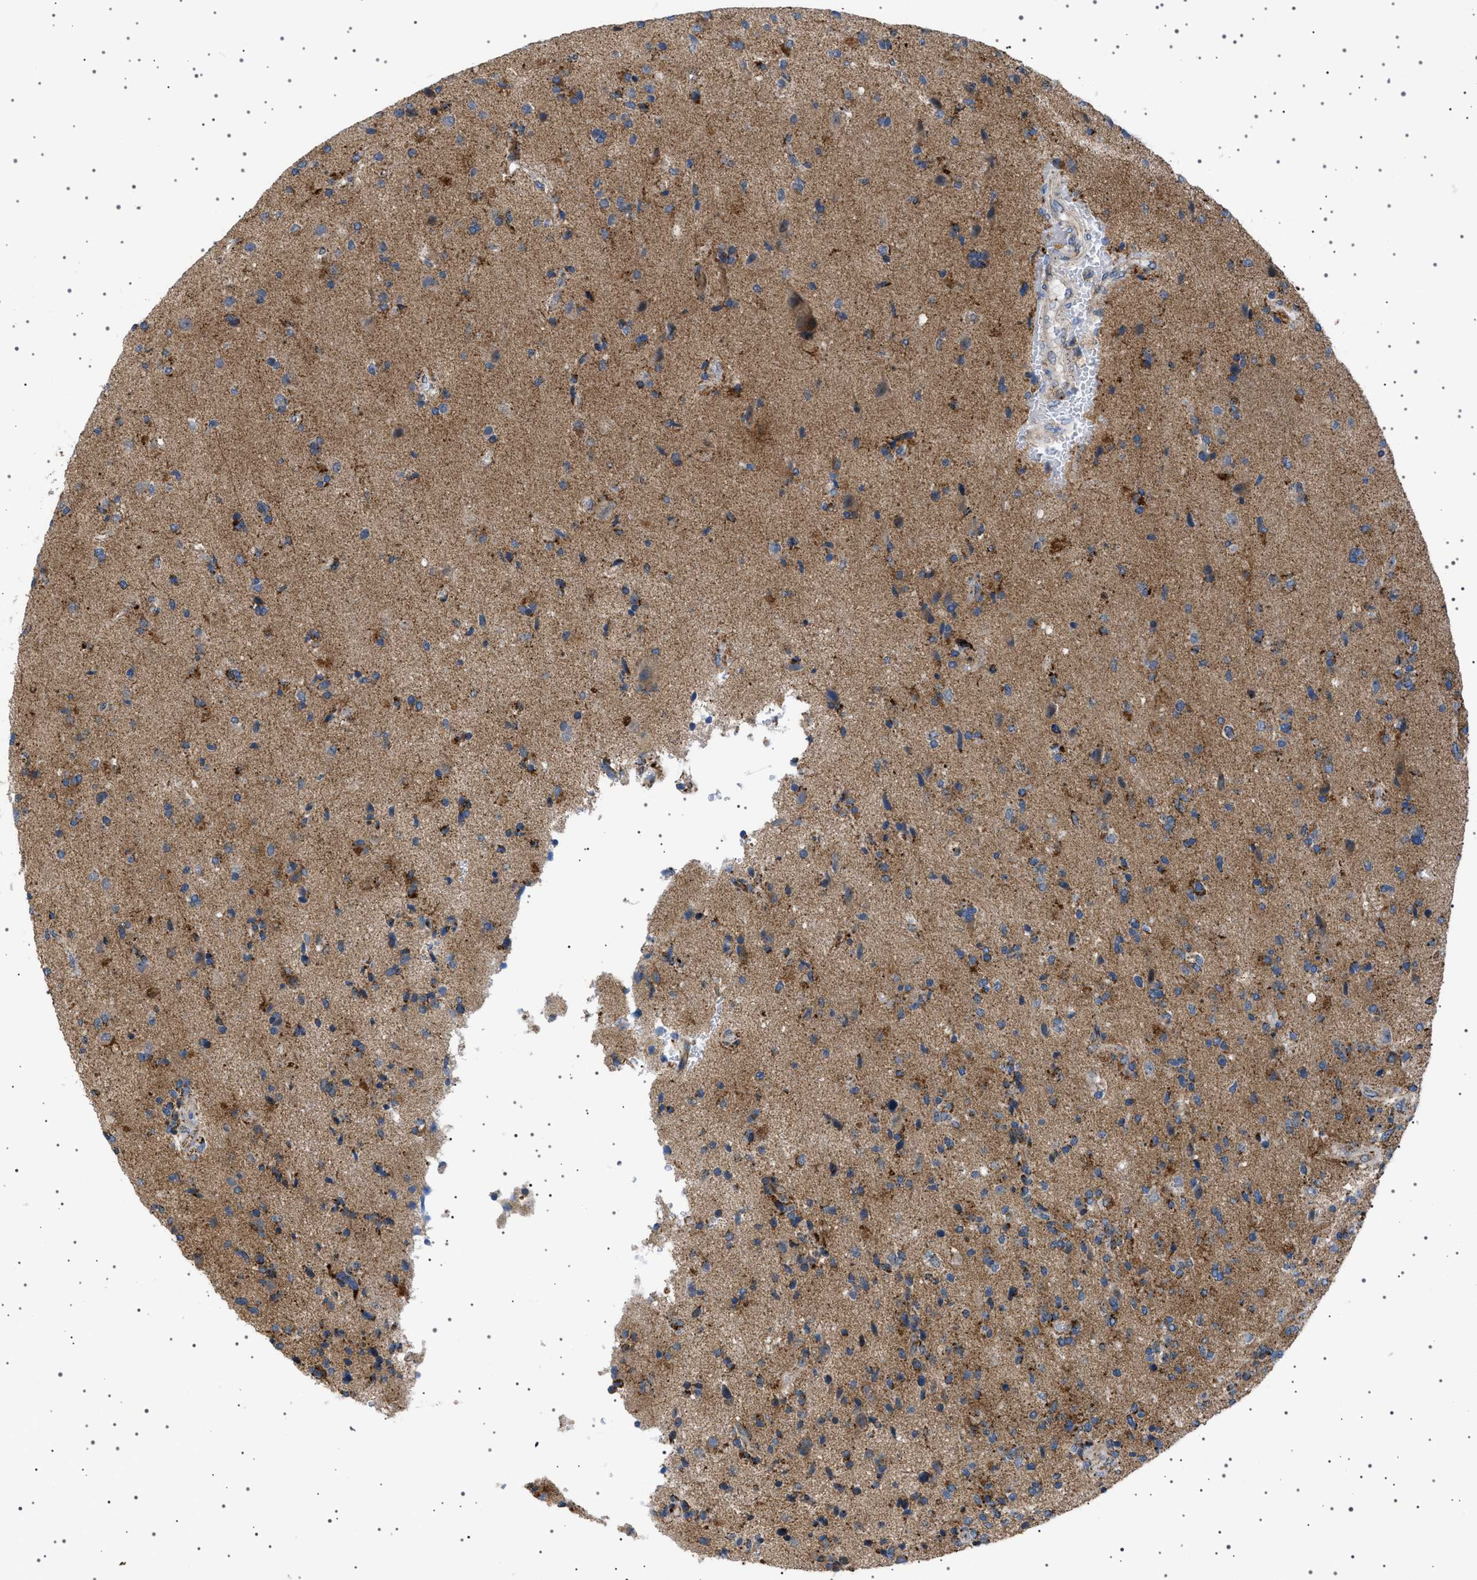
{"staining": {"intensity": "strong", "quantity": "25%-75%", "location": "cytoplasmic/membranous"}, "tissue": "glioma", "cell_type": "Tumor cells", "image_type": "cancer", "snomed": [{"axis": "morphology", "description": "Glioma, malignant, High grade"}, {"axis": "topography", "description": "Brain"}], "caption": "Glioma stained with DAB IHC shows high levels of strong cytoplasmic/membranous positivity in approximately 25%-75% of tumor cells. (DAB IHC, brown staining for protein, blue staining for nuclei).", "gene": "UBXN8", "patient": {"sex": "male", "age": 72}}